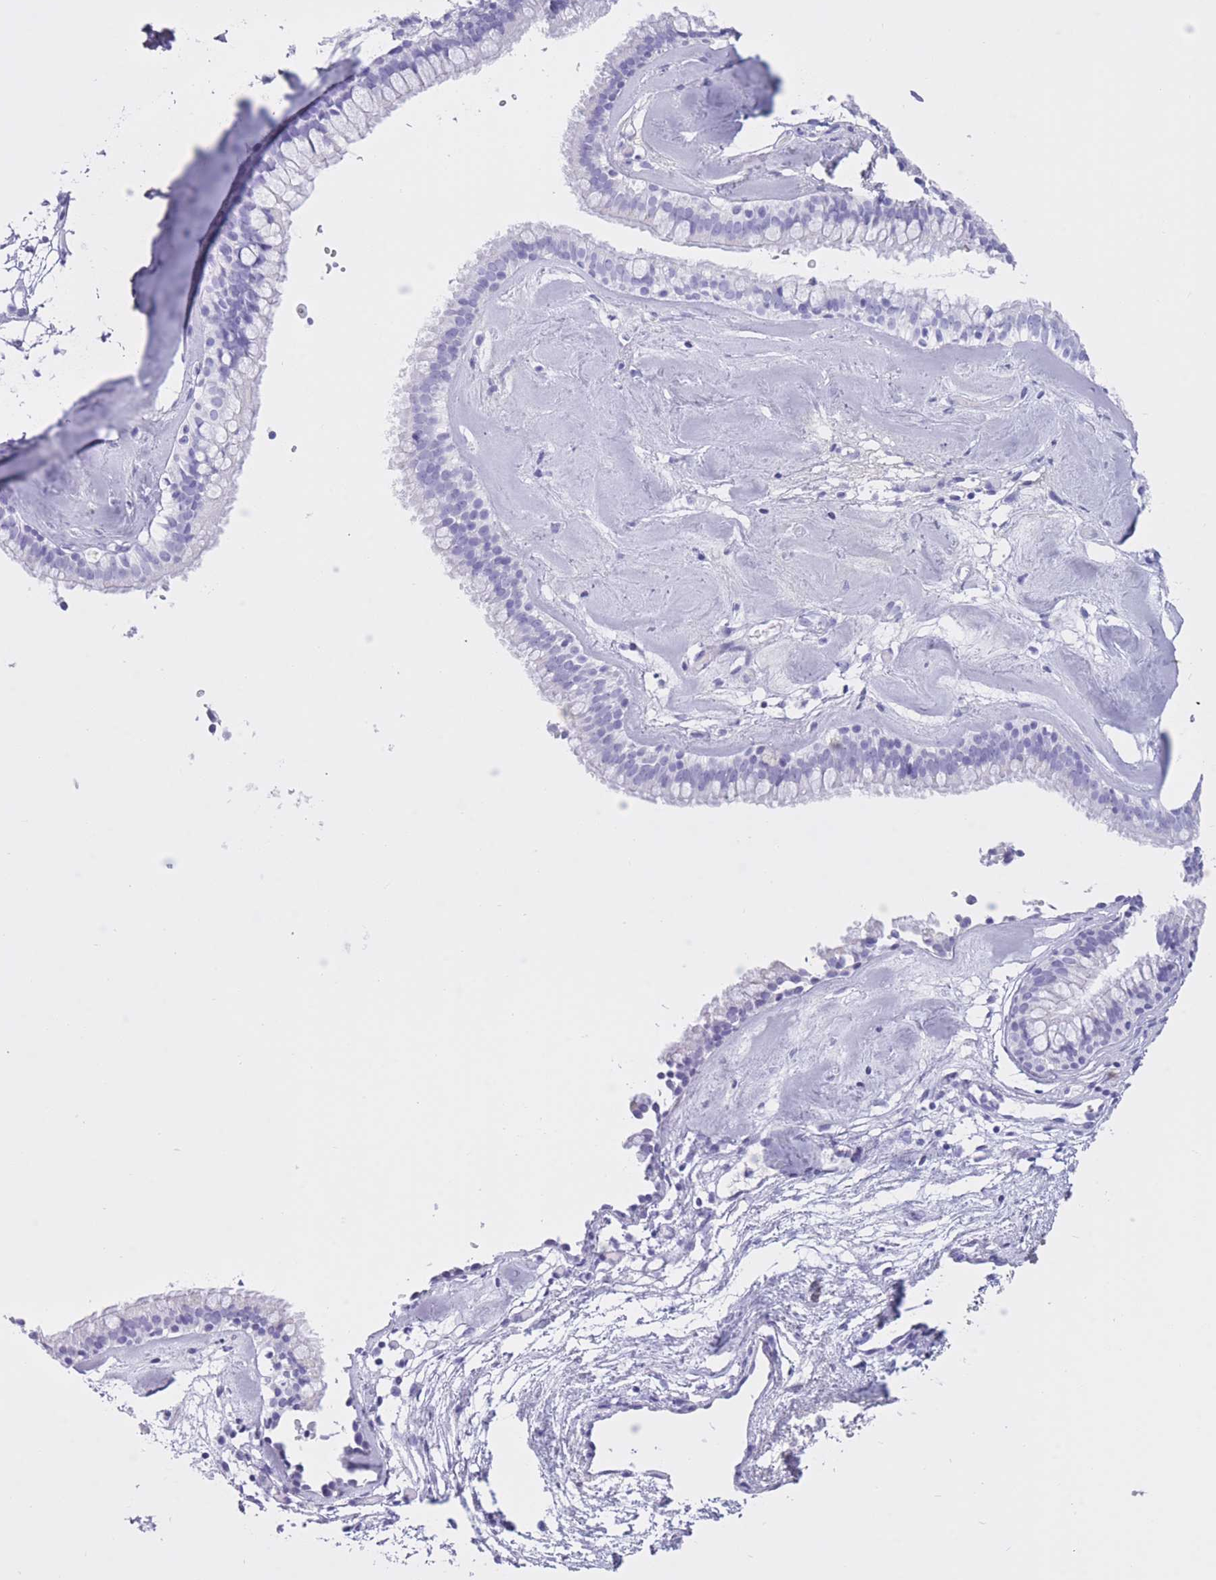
{"staining": {"intensity": "negative", "quantity": "none", "location": "none"}, "tissue": "nasopharynx", "cell_type": "Respiratory epithelial cells", "image_type": "normal", "snomed": [{"axis": "morphology", "description": "Normal tissue, NOS"}, {"axis": "topography", "description": "Nasopharynx"}], "caption": "There is no significant staining in respiratory epithelial cells of nasopharynx.", "gene": "AP3S1", "patient": {"sex": "male", "age": 65}}